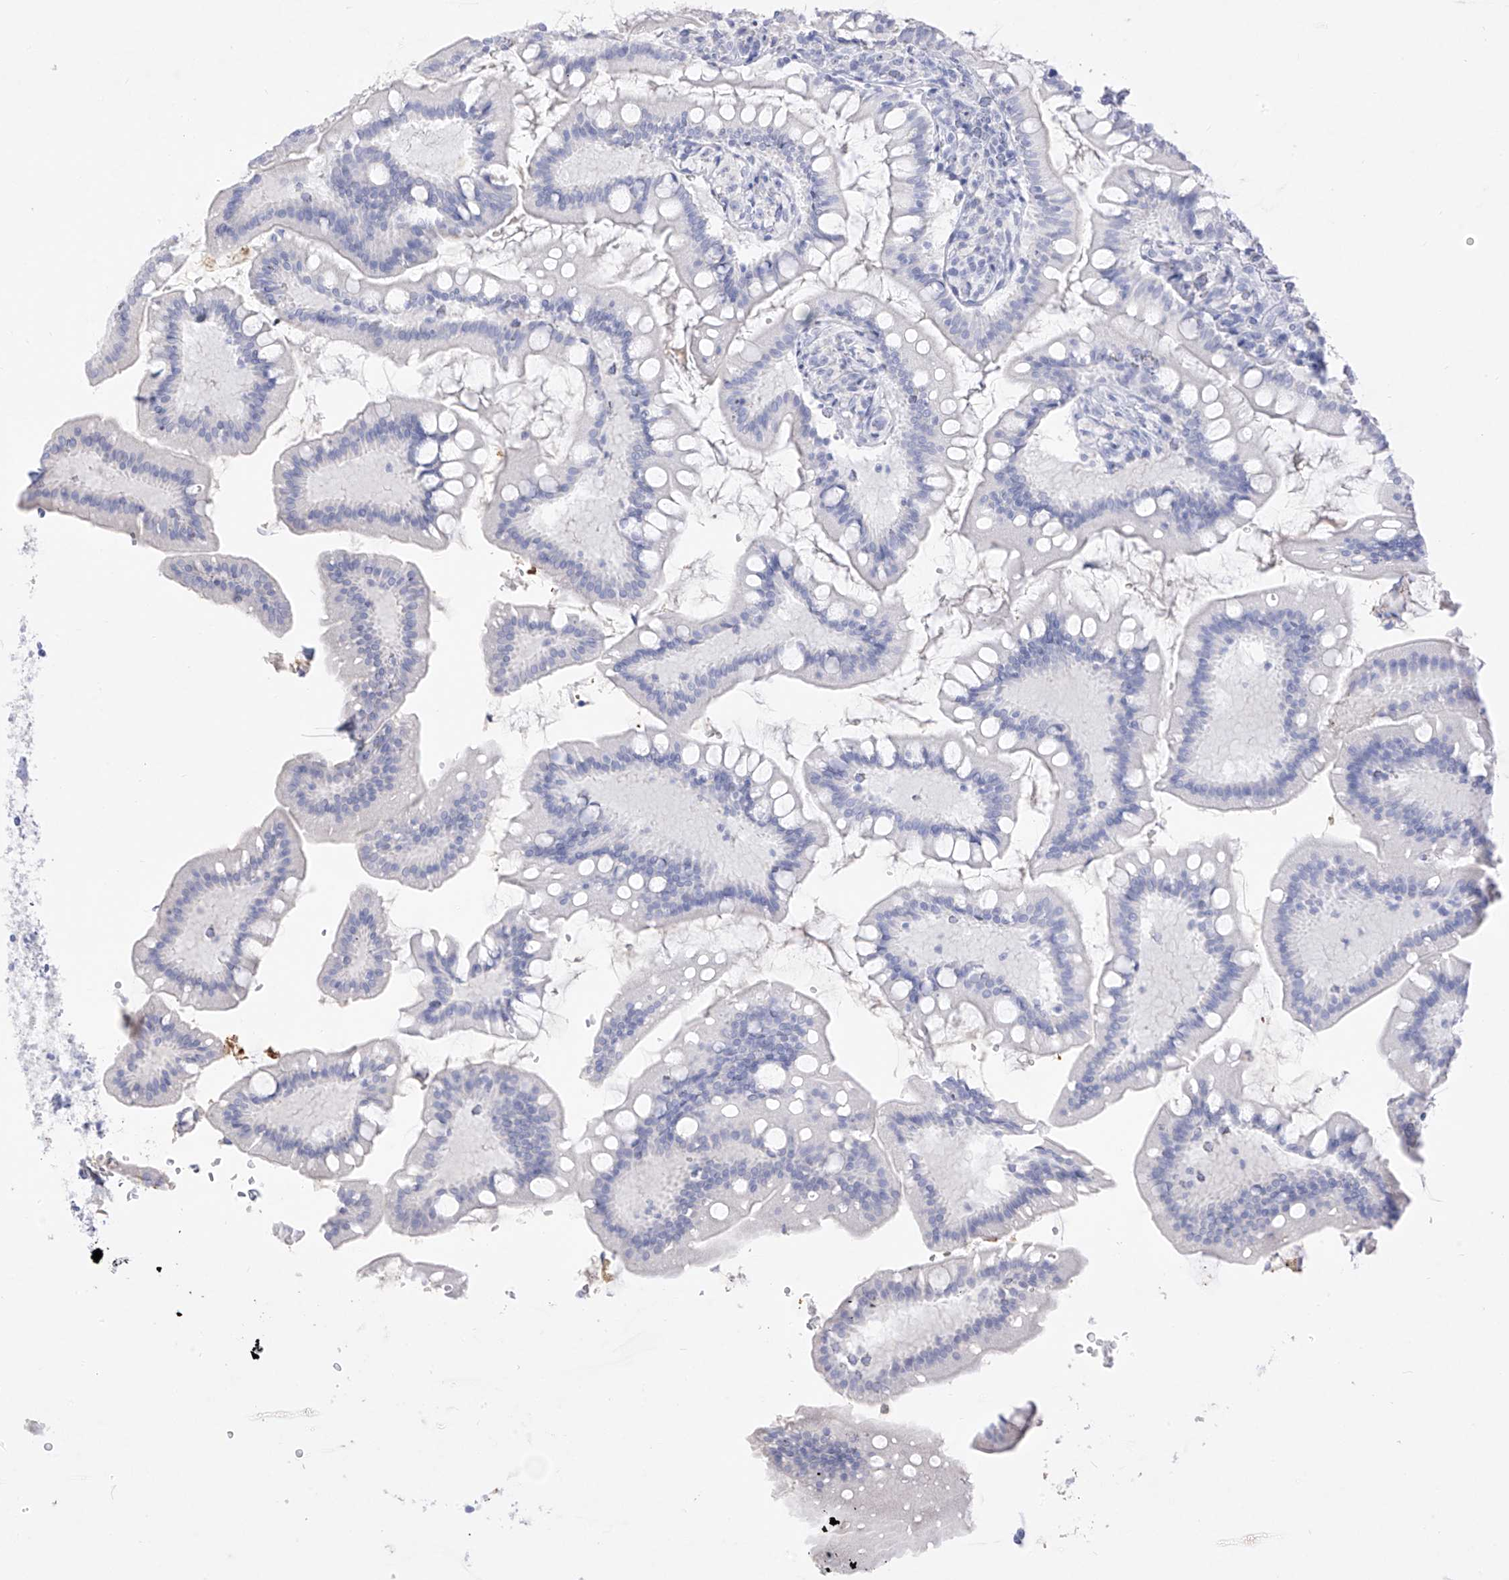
{"staining": {"intensity": "negative", "quantity": "none", "location": "none"}, "tissue": "small intestine", "cell_type": "Glandular cells", "image_type": "normal", "snomed": [{"axis": "morphology", "description": "Normal tissue, NOS"}, {"axis": "topography", "description": "Small intestine"}], "caption": "DAB immunohistochemical staining of benign small intestine demonstrates no significant expression in glandular cells.", "gene": "TGM4", "patient": {"sex": "male", "age": 7}}